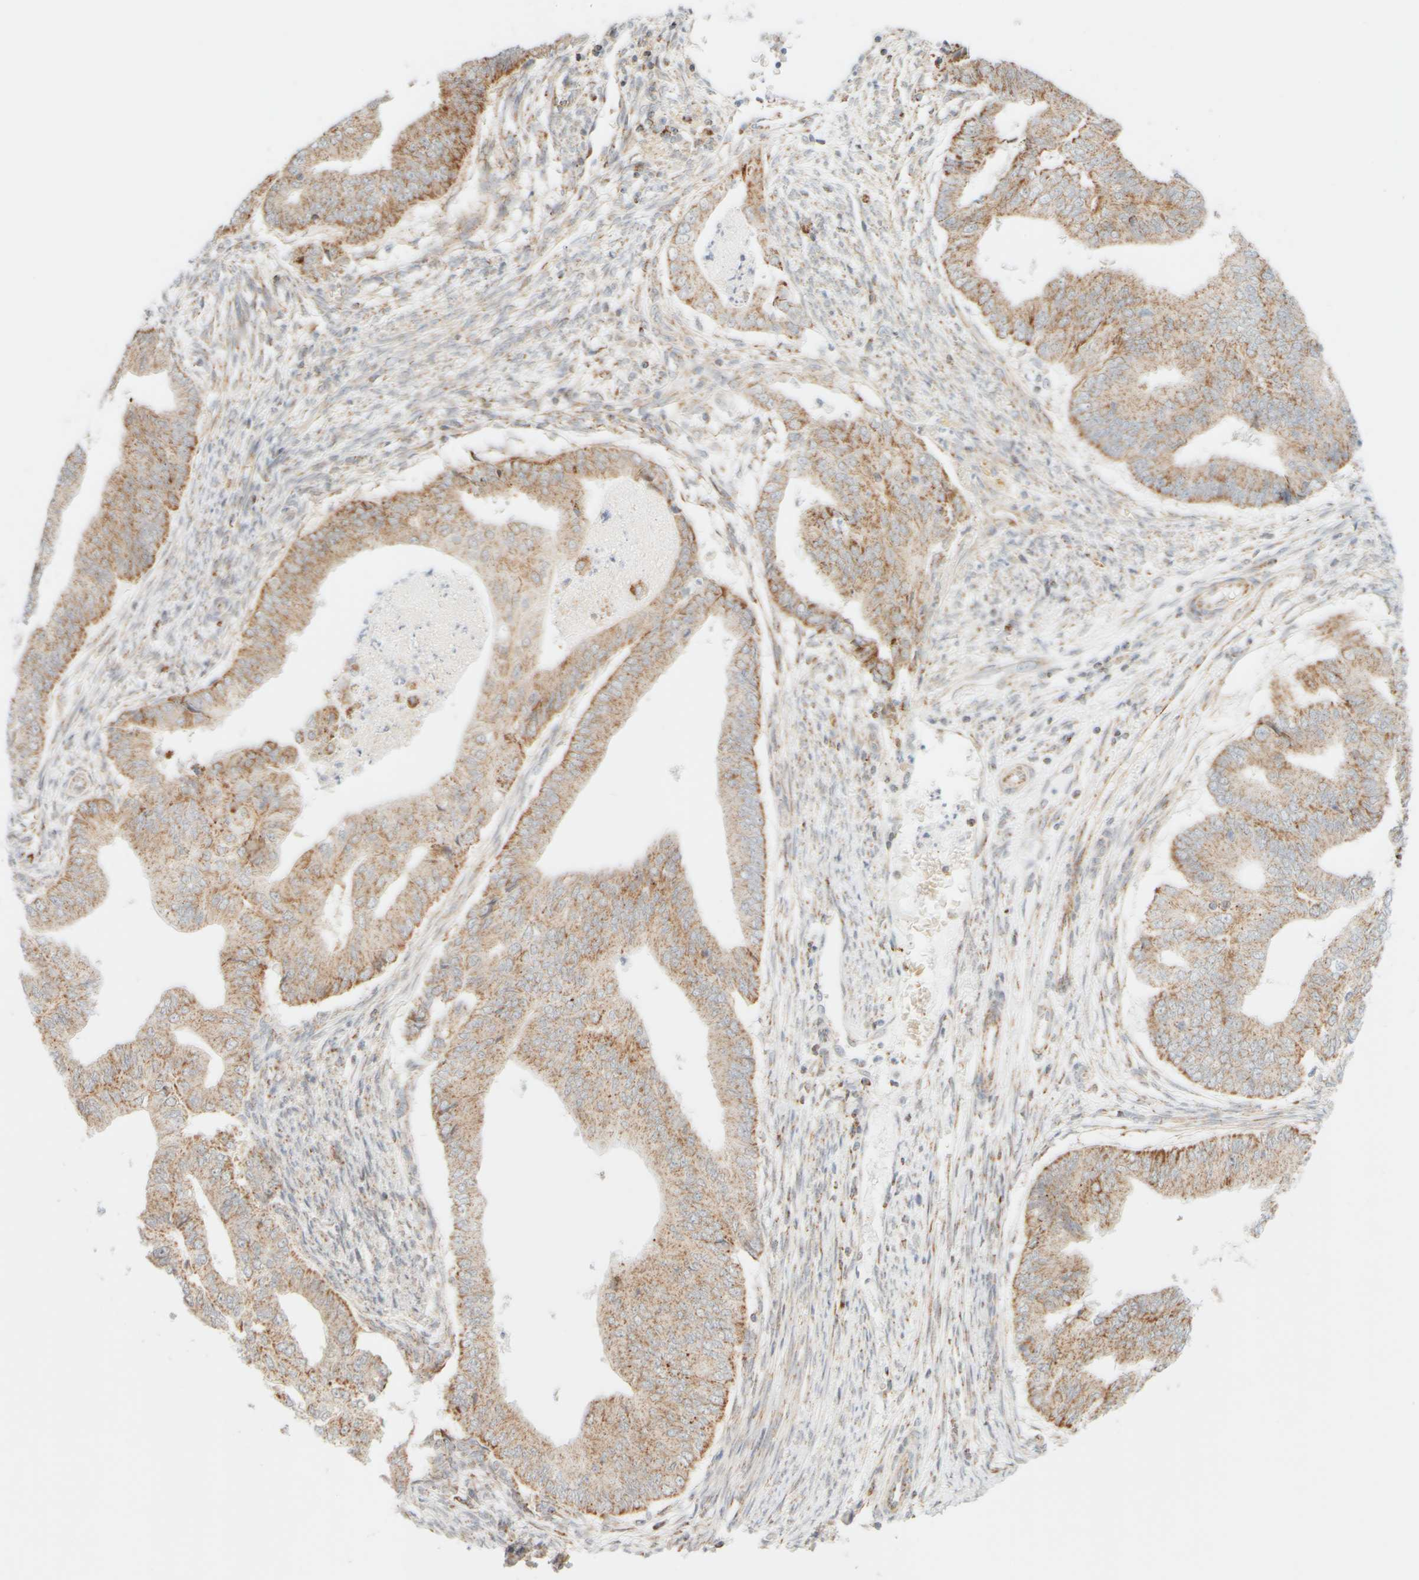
{"staining": {"intensity": "moderate", "quantity": ">75%", "location": "cytoplasmic/membranous"}, "tissue": "endometrial cancer", "cell_type": "Tumor cells", "image_type": "cancer", "snomed": [{"axis": "morphology", "description": "Polyp, NOS"}, {"axis": "morphology", "description": "Adenocarcinoma, NOS"}, {"axis": "morphology", "description": "Adenoma, NOS"}, {"axis": "topography", "description": "Endometrium"}], "caption": "This is an image of IHC staining of endometrial cancer, which shows moderate expression in the cytoplasmic/membranous of tumor cells.", "gene": "PPM1K", "patient": {"sex": "female", "age": 79}}